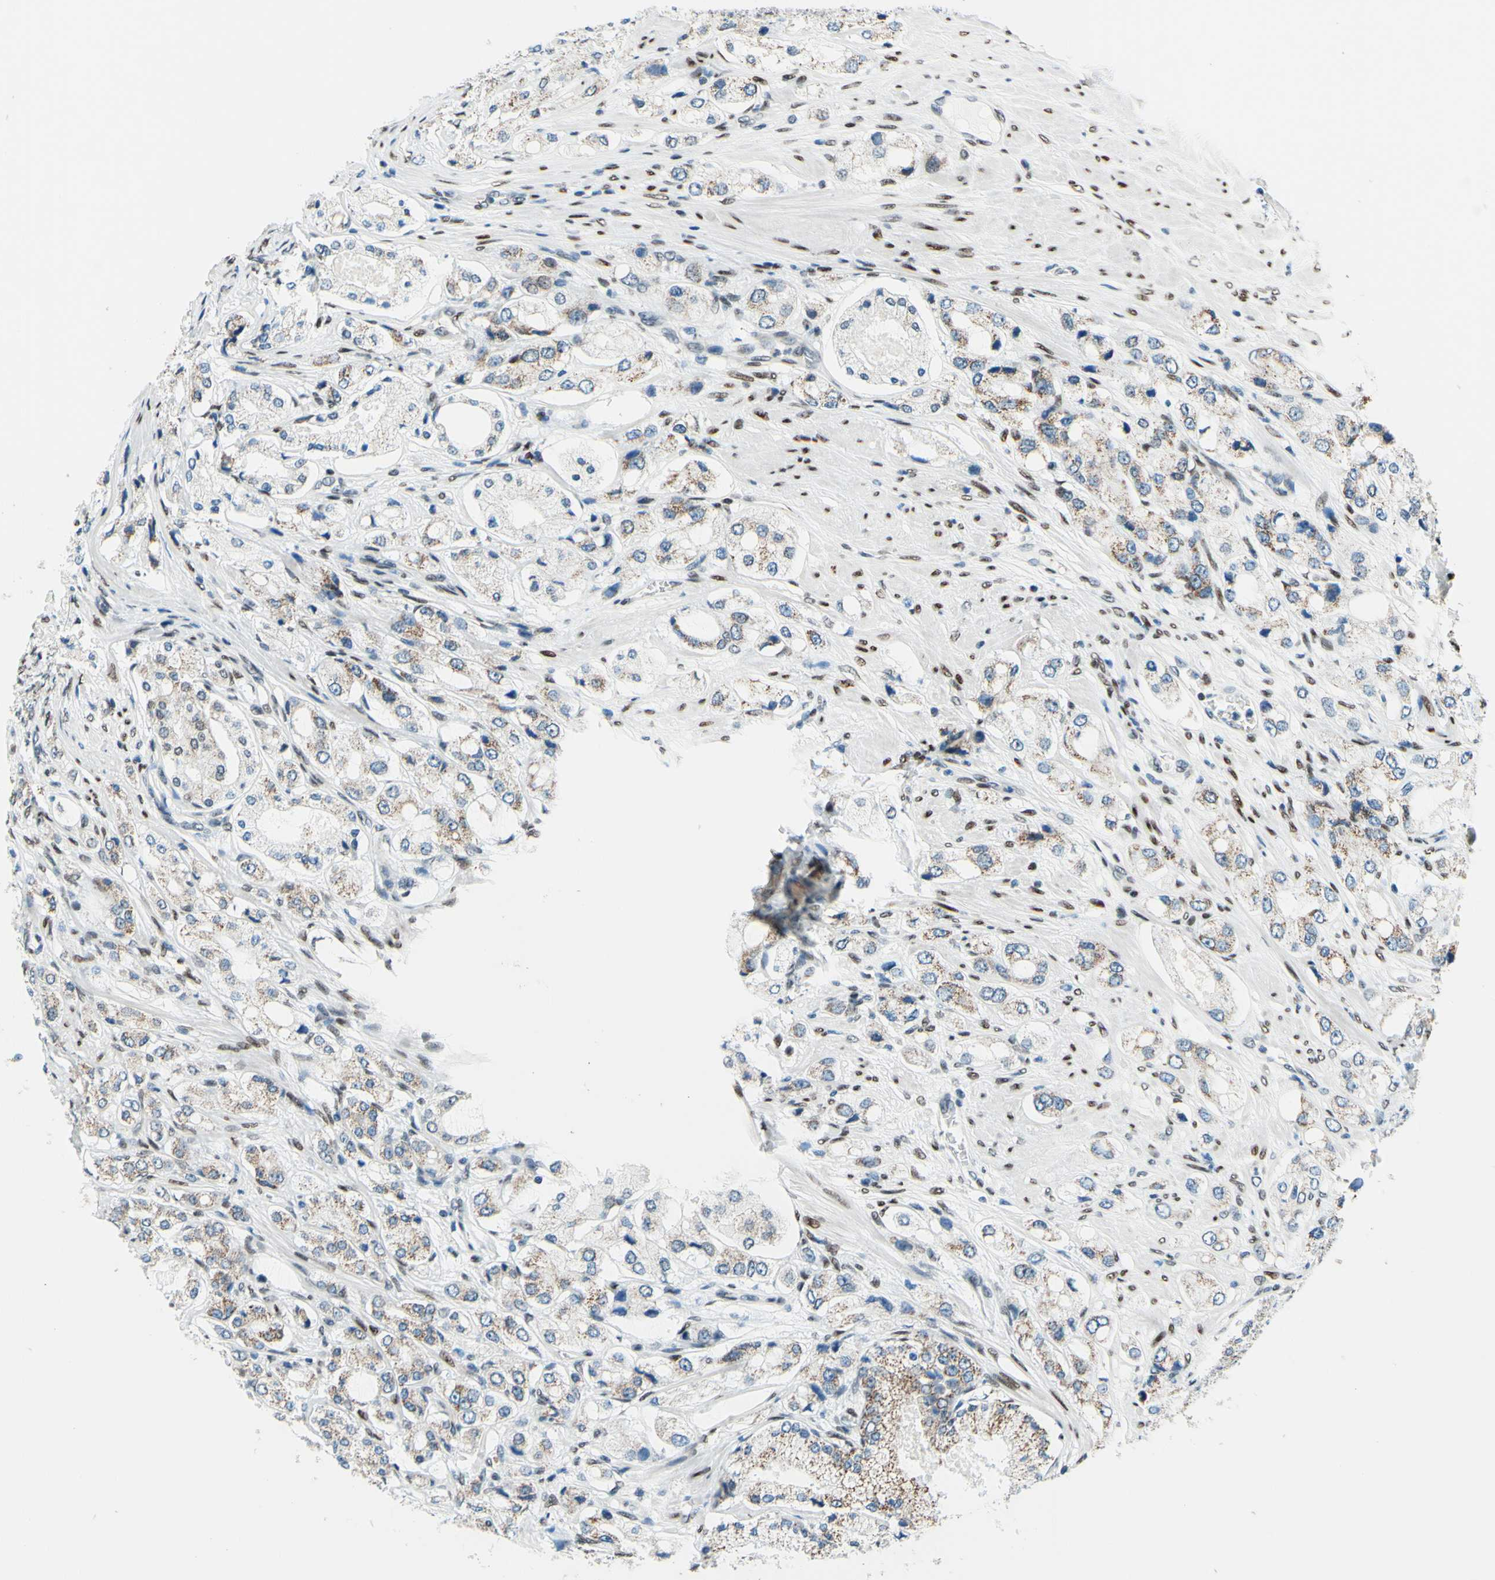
{"staining": {"intensity": "weak", "quantity": ">75%", "location": "cytoplasmic/membranous"}, "tissue": "prostate cancer", "cell_type": "Tumor cells", "image_type": "cancer", "snomed": [{"axis": "morphology", "description": "Adenocarcinoma, High grade"}, {"axis": "topography", "description": "Prostate"}], "caption": "A brown stain highlights weak cytoplasmic/membranous expression of a protein in prostate adenocarcinoma (high-grade) tumor cells. (Brightfield microscopy of DAB IHC at high magnification).", "gene": "CBX7", "patient": {"sex": "male", "age": 65}}